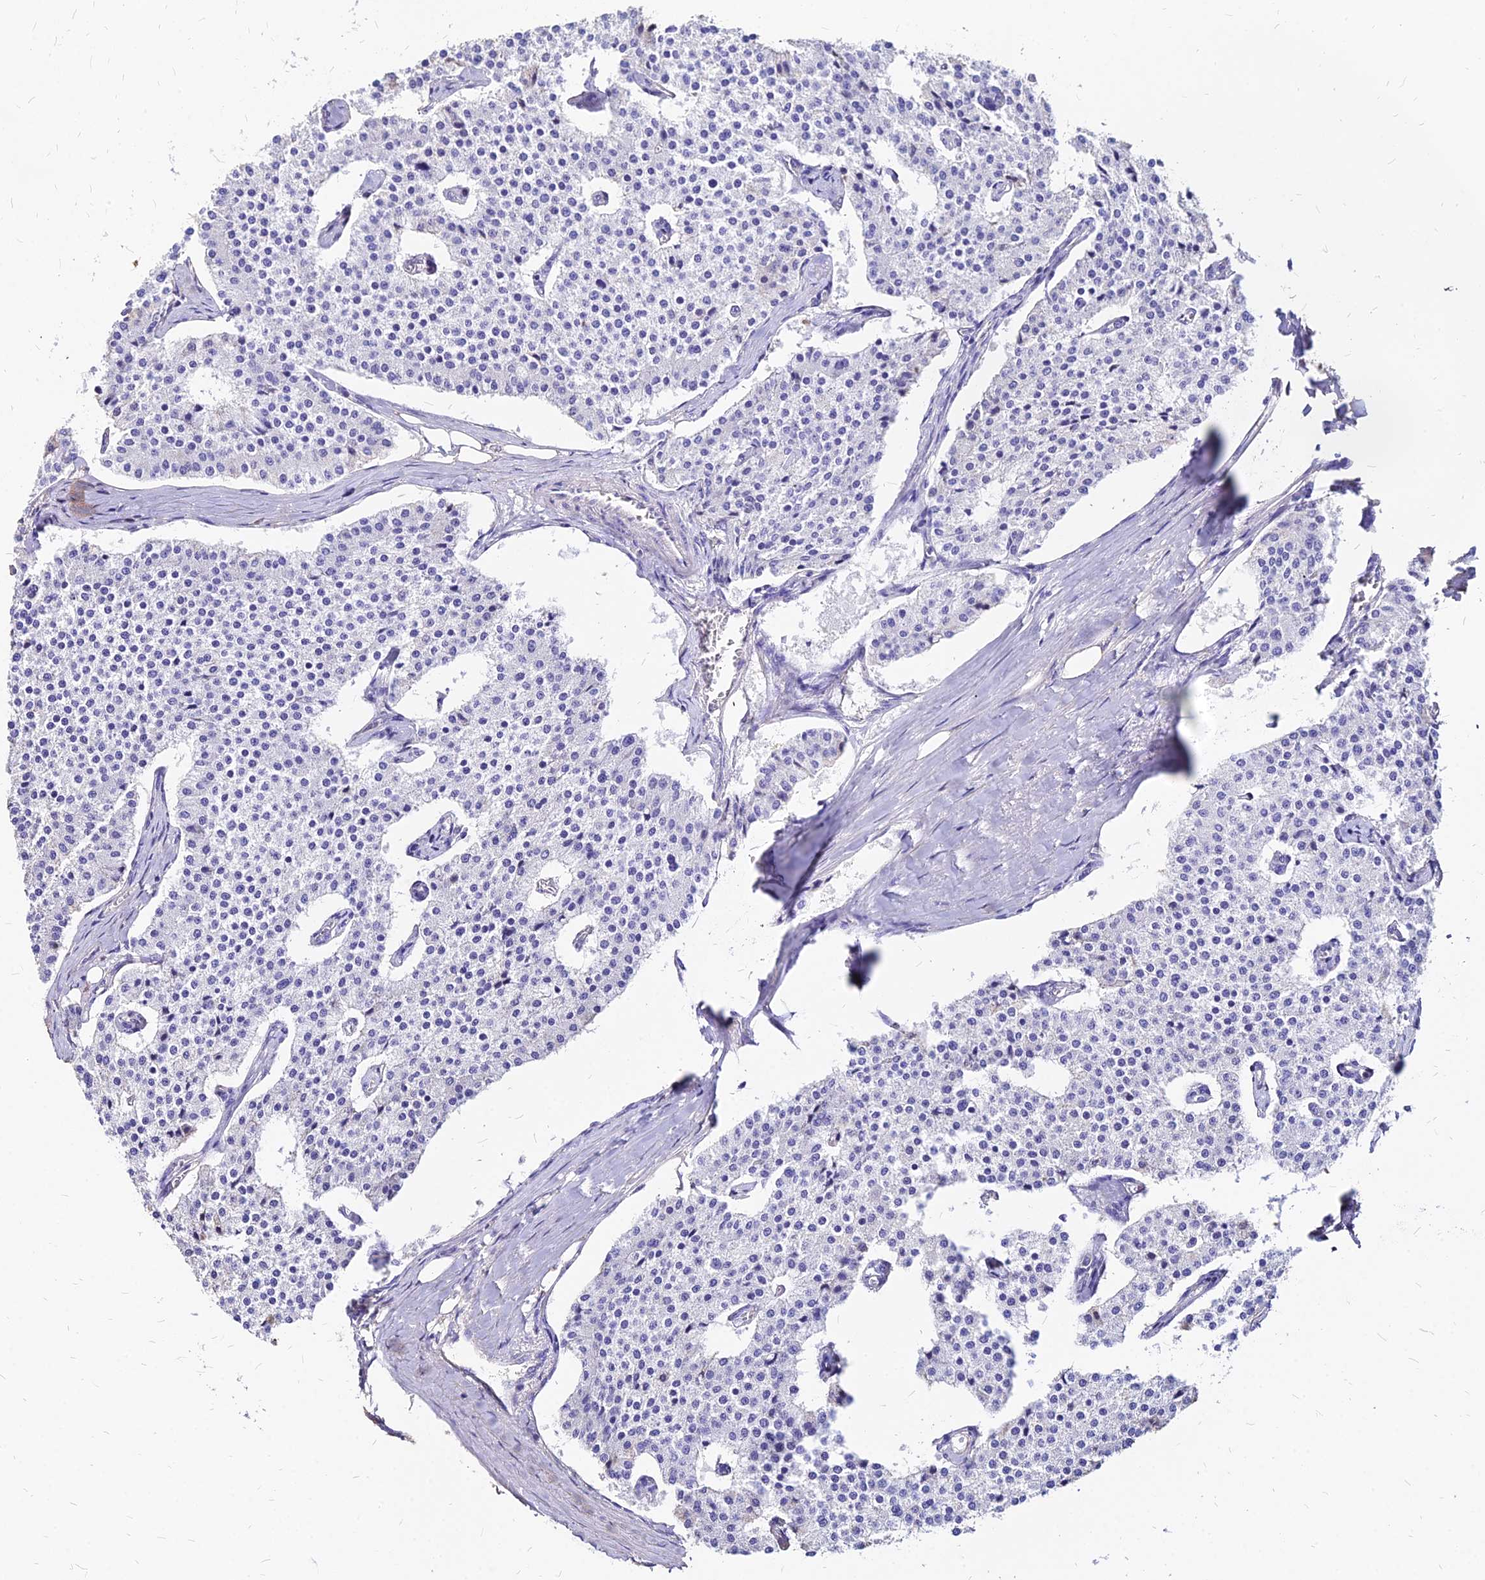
{"staining": {"intensity": "negative", "quantity": "none", "location": "none"}, "tissue": "carcinoid", "cell_type": "Tumor cells", "image_type": "cancer", "snomed": [{"axis": "morphology", "description": "Carcinoid, malignant, NOS"}, {"axis": "topography", "description": "Colon"}], "caption": "An IHC image of malignant carcinoid is shown. There is no staining in tumor cells of malignant carcinoid.", "gene": "NME5", "patient": {"sex": "female", "age": 52}}